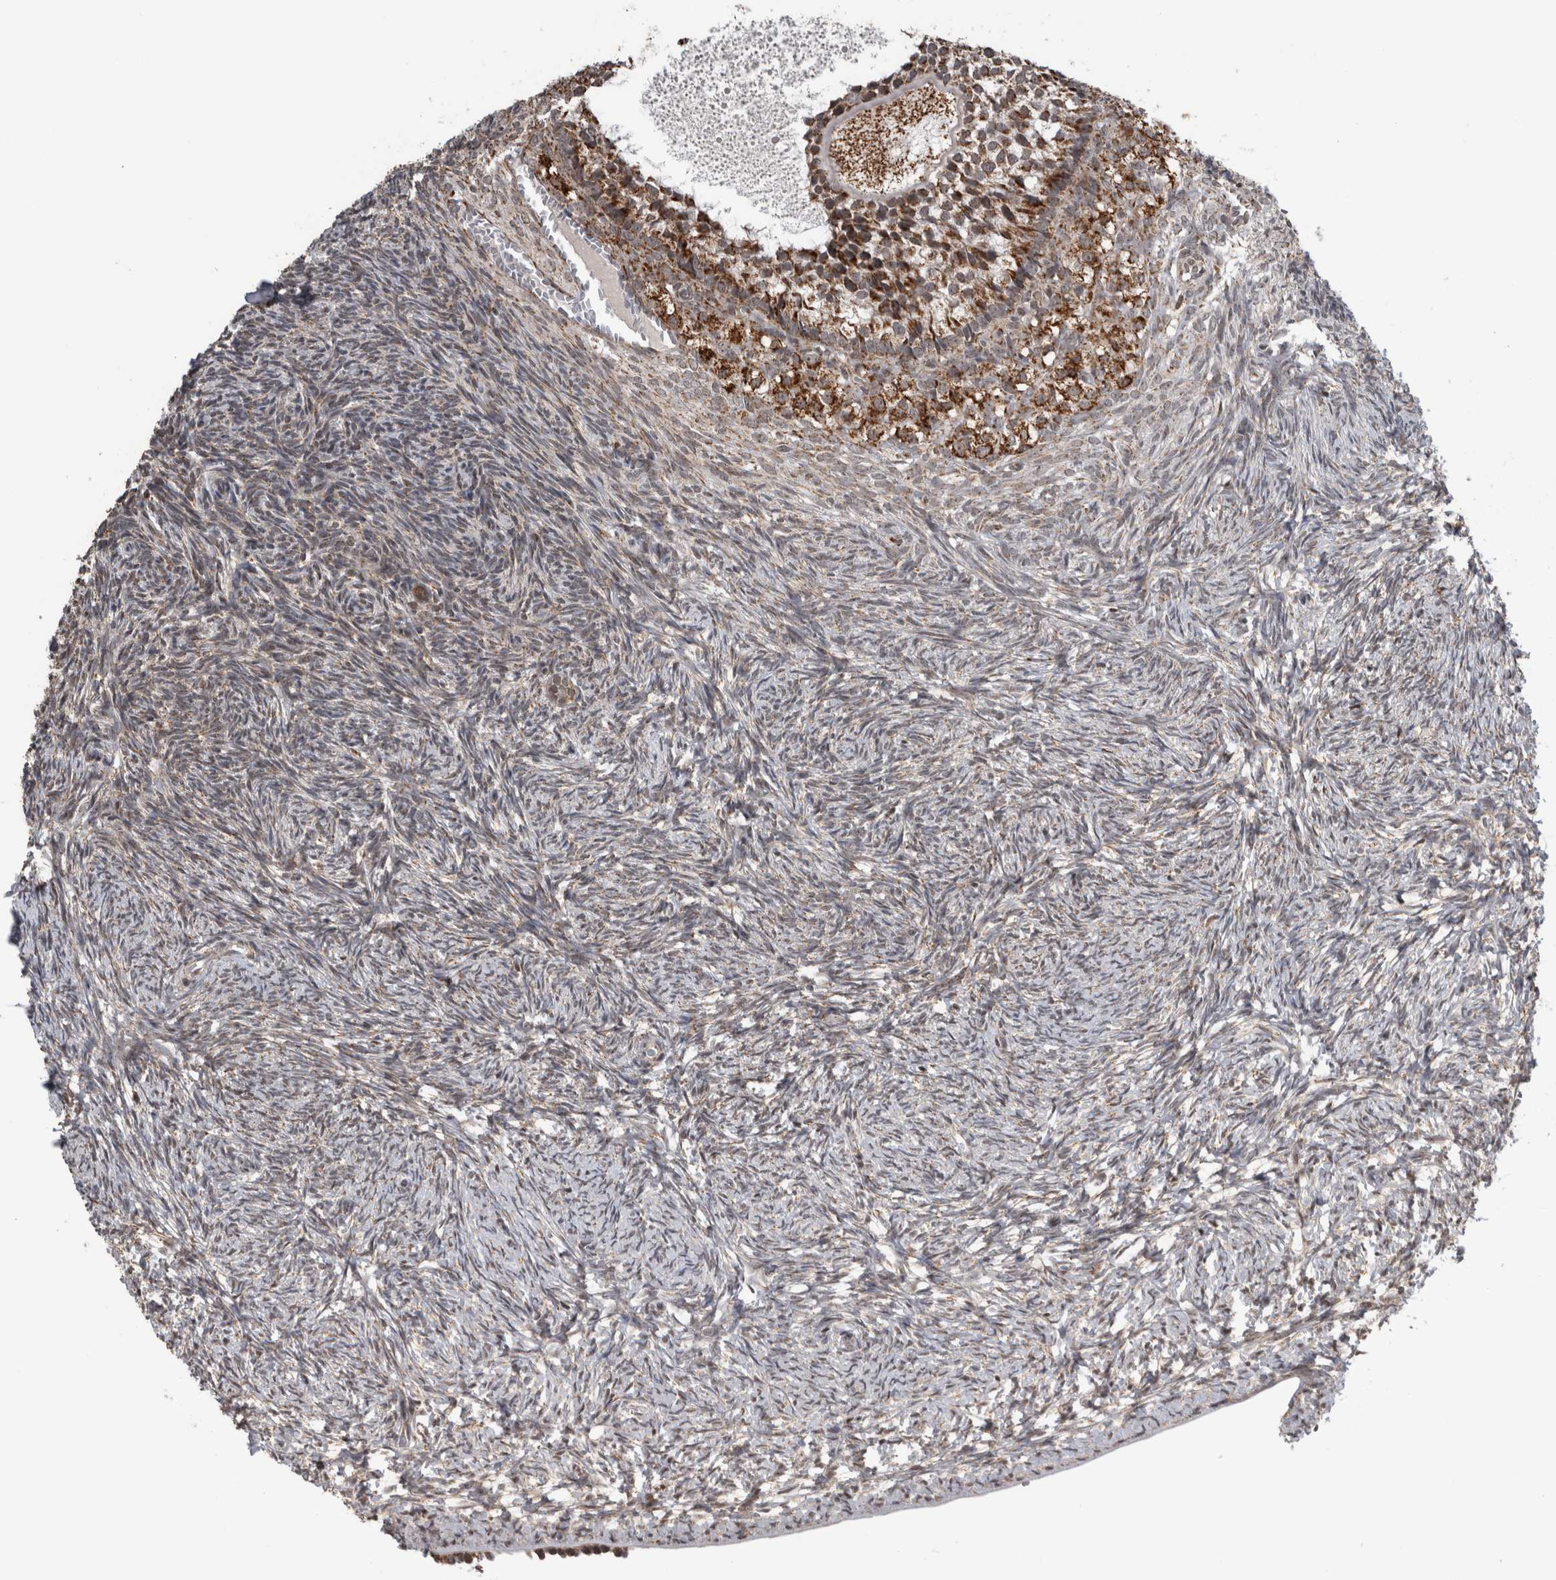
{"staining": {"intensity": "strong", "quantity": ">75%", "location": "cytoplasmic/membranous"}, "tissue": "ovary", "cell_type": "Follicle cells", "image_type": "normal", "snomed": [{"axis": "morphology", "description": "Normal tissue, NOS"}, {"axis": "topography", "description": "Ovary"}], "caption": "Follicle cells show high levels of strong cytoplasmic/membranous staining in approximately >75% of cells in benign ovary. The staining was performed using DAB, with brown indicating positive protein expression. Nuclei are stained blue with hematoxylin.", "gene": "OR2K2", "patient": {"sex": "female", "age": 34}}